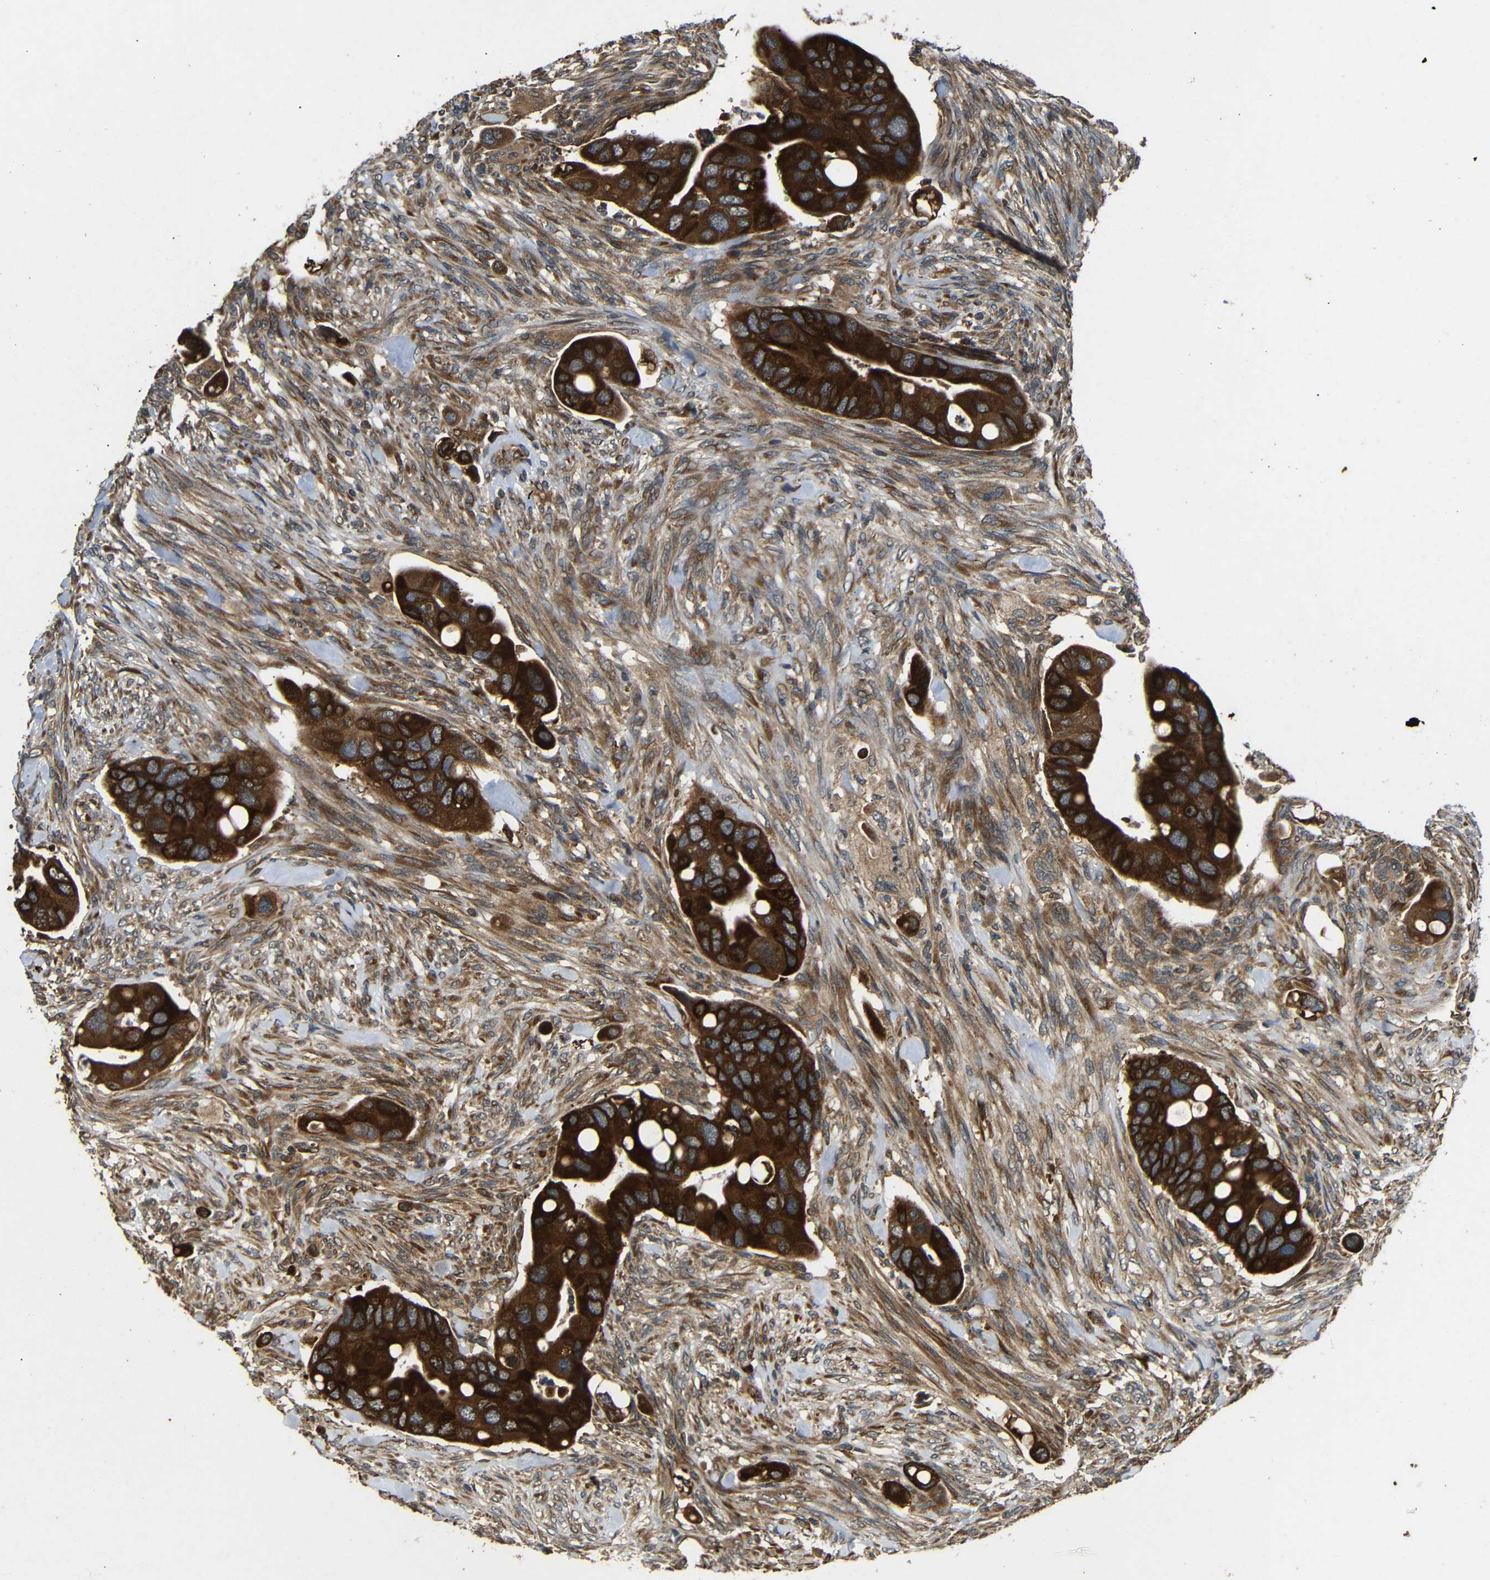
{"staining": {"intensity": "strong", "quantity": ">75%", "location": "cytoplasmic/membranous"}, "tissue": "colorectal cancer", "cell_type": "Tumor cells", "image_type": "cancer", "snomed": [{"axis": "morphology", "description": "Adenocarcinoma, NOS"}, {"axis": "topography", "description": "Rectum"}], "caption": "High-magnification brightfield microscopy of adenocarcinoma (colorectal) stained with DAB (3,3'-diaminobenzidine) (brown) and counterstained with hematoxylin (blue). tumor cells exhibit strong cytoplasmic/membranous positivity is appreciated in about>75% of cells.", "gene": "TRPC1", "patient": {"sex": "female", "age": 57}}